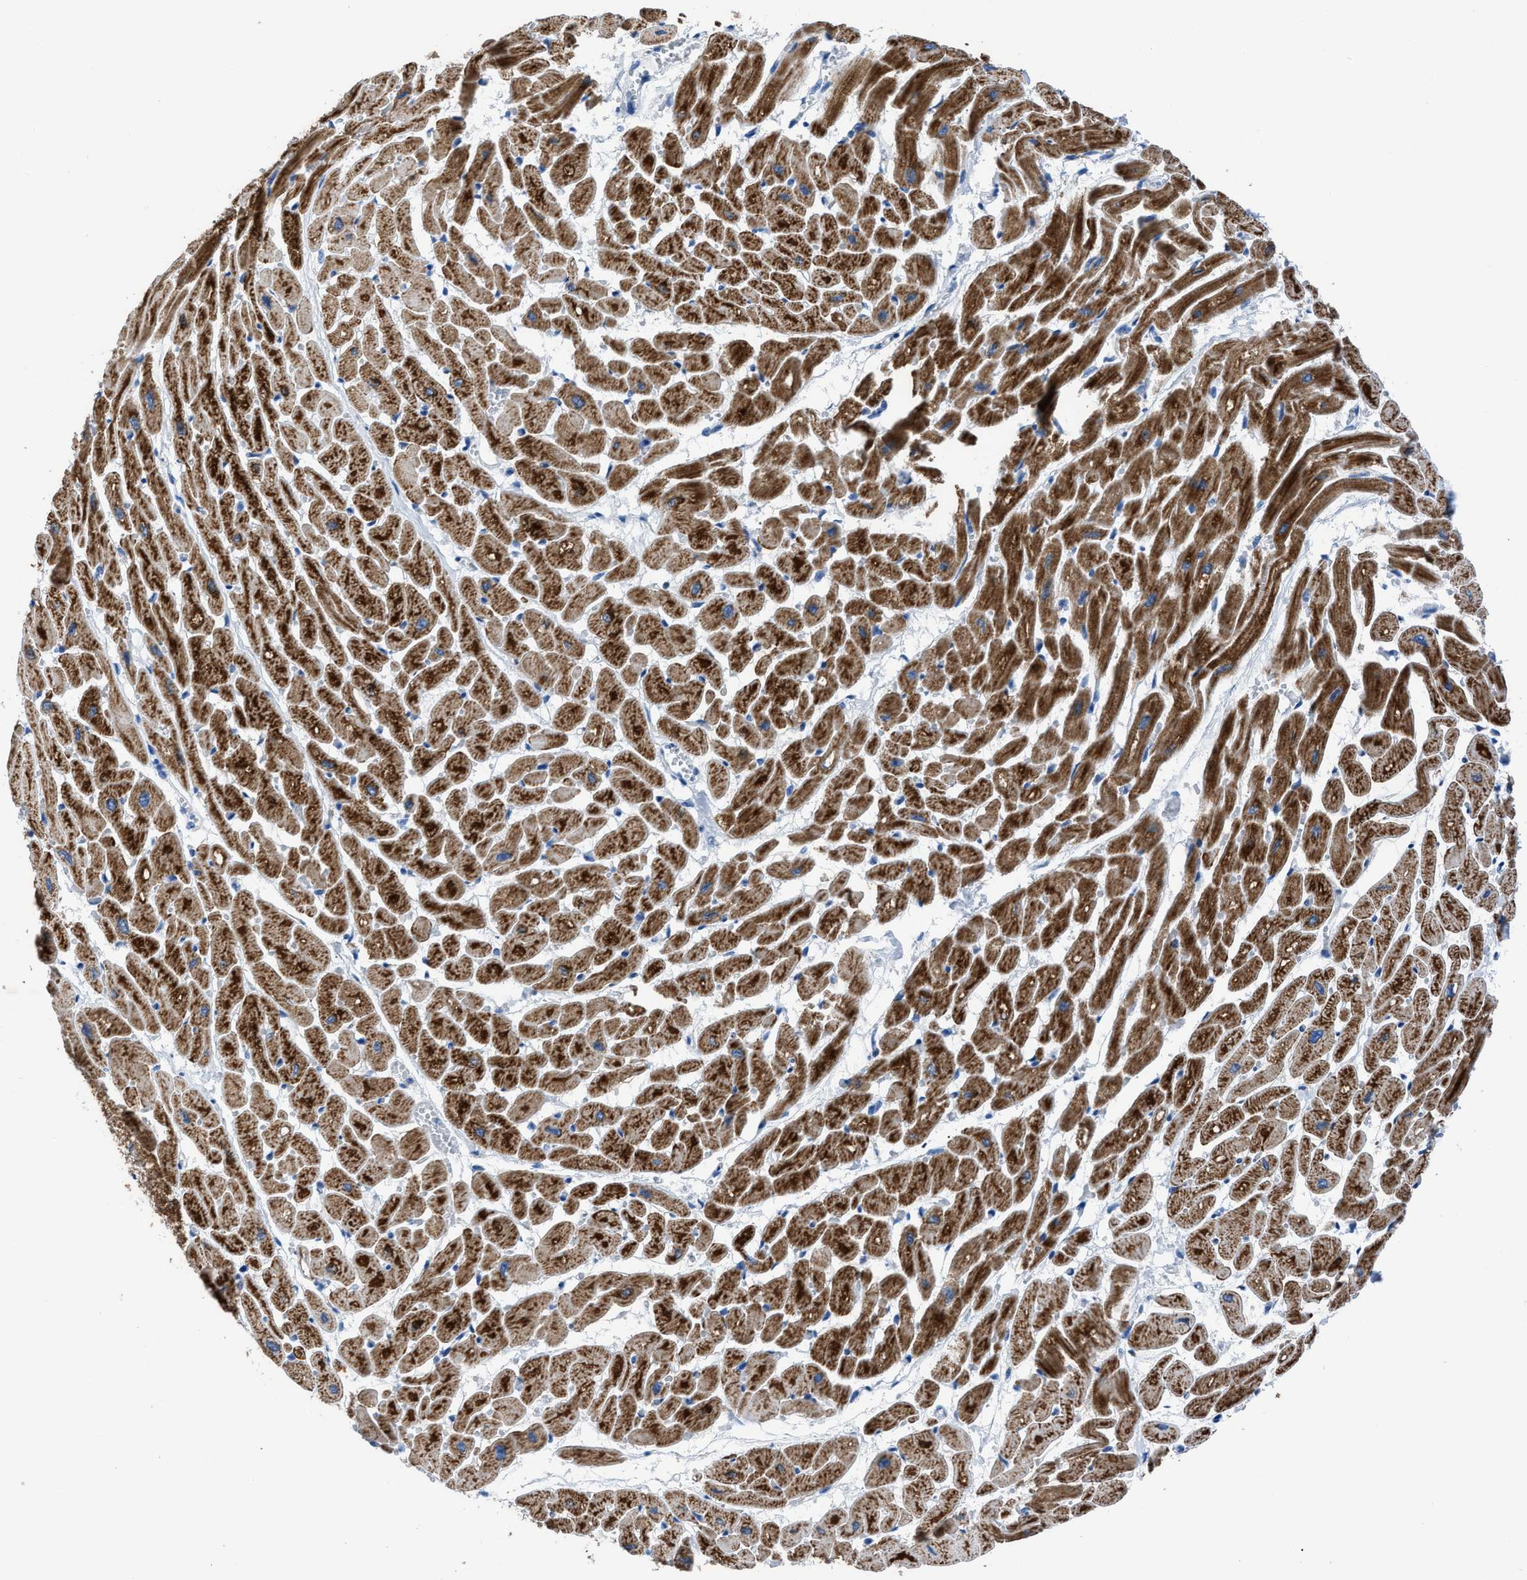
{"staining": {"intensity": "strong", "quantity": ">75%", "location": "cytoplasmic/membranous"}, "tissue": "heart muscle", "cell_type": "Cardiomyocytes", "image_type": "normal", "snomed": [{"axis": "morphology", "description": "Normal tissue, NOS"}, {"axis": "topography", "description": "Heart"}], "caption": "IHC (DAB) staining of unremarkable heart muscle reveals strong cytoplasmic/membranous protein staining in approximately >75% of cardiomyocytes.", "gene": "ZDHHC3", "patient": {"sex": "male", "age": 45}}